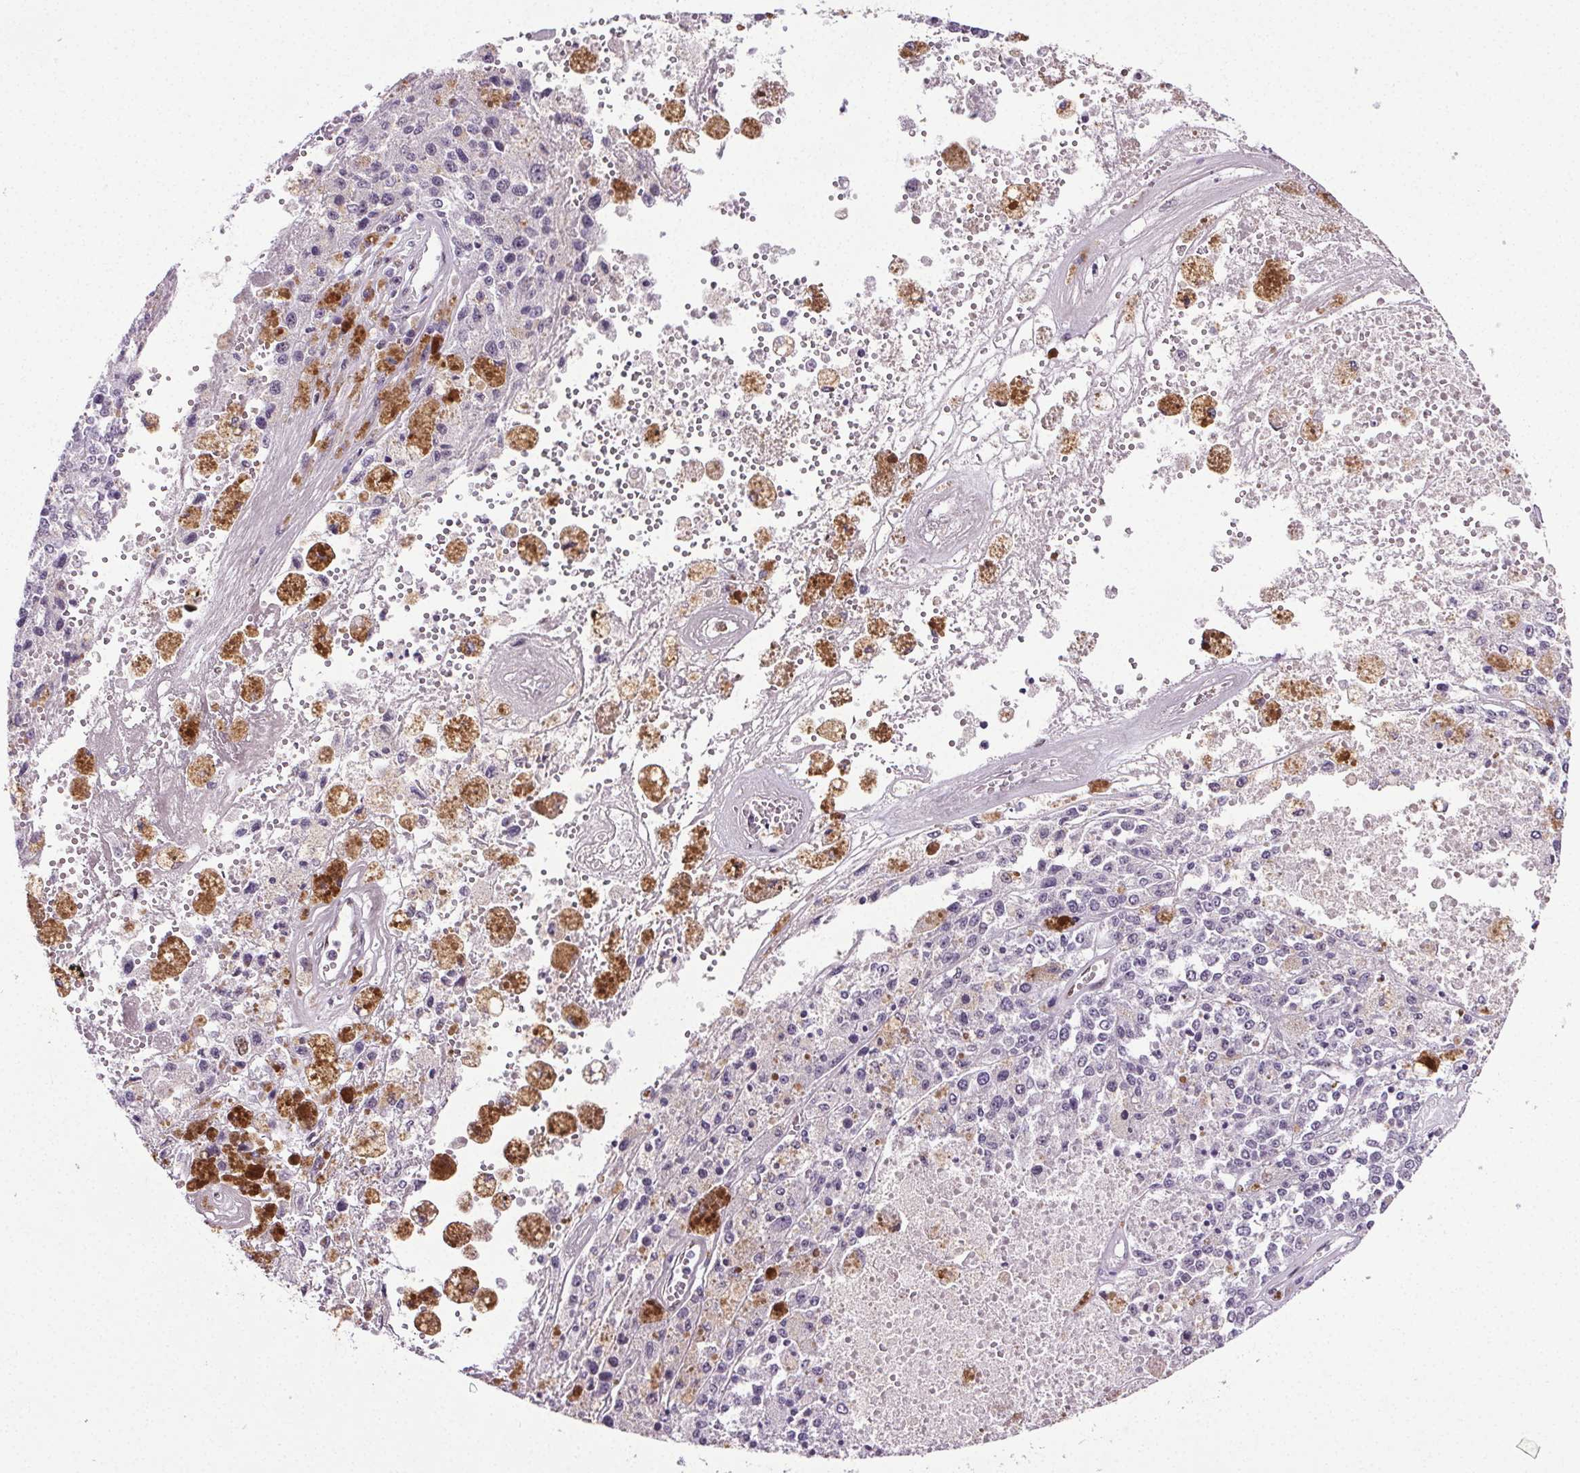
{"staining": {"intensity": "negative", "quantity": "none", "location": "none"}, "tissue": "melanoma", "cell_type": "Tumor cells", "image_type": "cancer", "snomed": [{"axis": "morphology", "description": "Malignant melanoma, Metastatic site"}, {"axis": "topography", "description": "Lymph node"}], "caption": "IHC of melanoma demonstrates no expression in tumor cells. (Brightfield microscopy of DAB immunohistochemistry (IHC) at high magnification).", "gene": "GP6", "patient": {"sex": "female", "age": 64}}